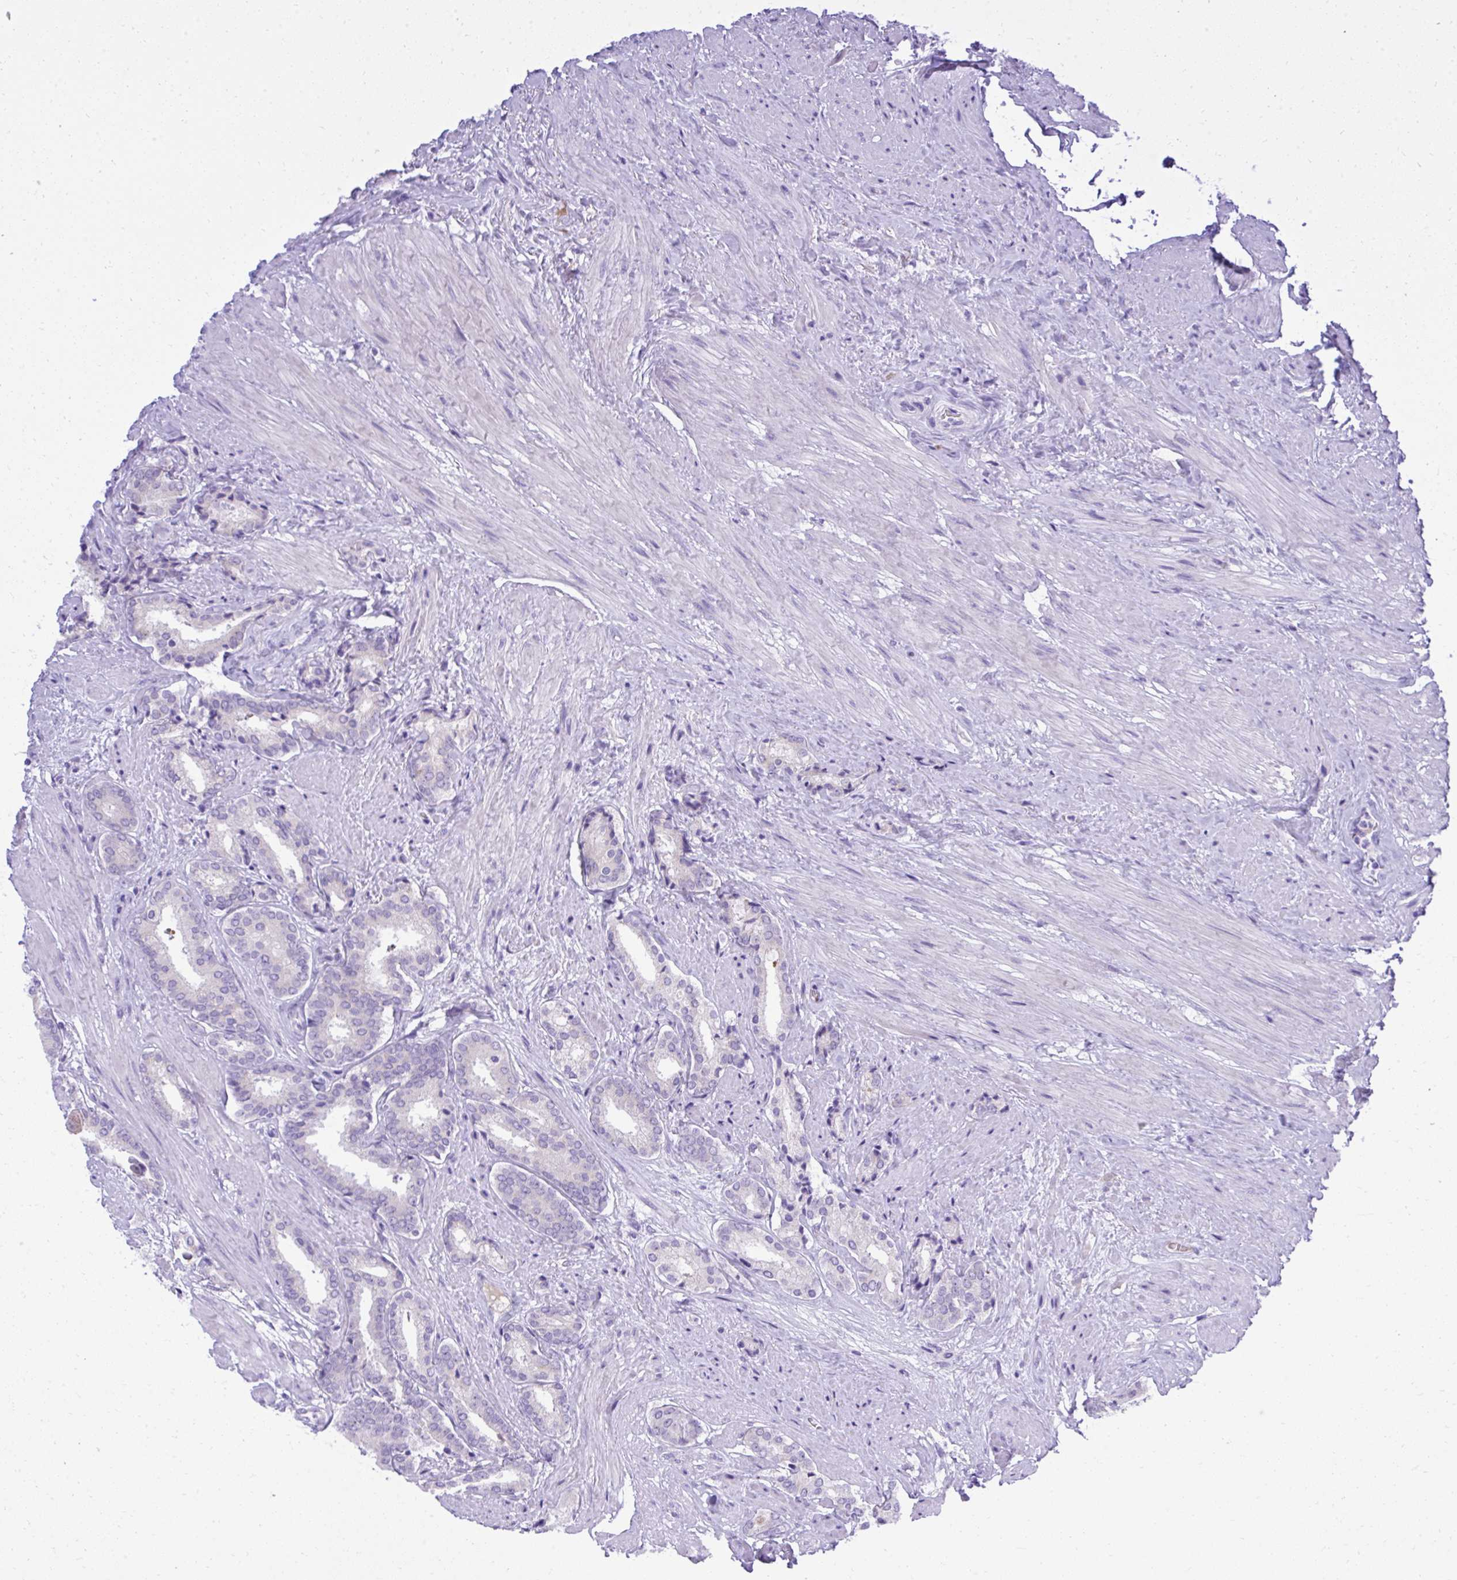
{"staining": {"intensity": "negative", "quantity": "none", "location": "none"}, "tissue": "prostate cancer", "cell_type": "Tumor cells", "image_type": "cancer", "snomed": [{"axis": "morphology", "description": "Adenocarcinoma, High grade"}, {"axis": "topography", "description": "Prostate"}], "caption": "High power microscopy photomicrograph of an IHC histopathology image of prostate cancer, revealing no significant positivity in tumor cells. (IHC, brightfield microscopy, high magnification).", "gene": "ST6GALNAC3", "patient": {"sex": "male", "age": 56}}